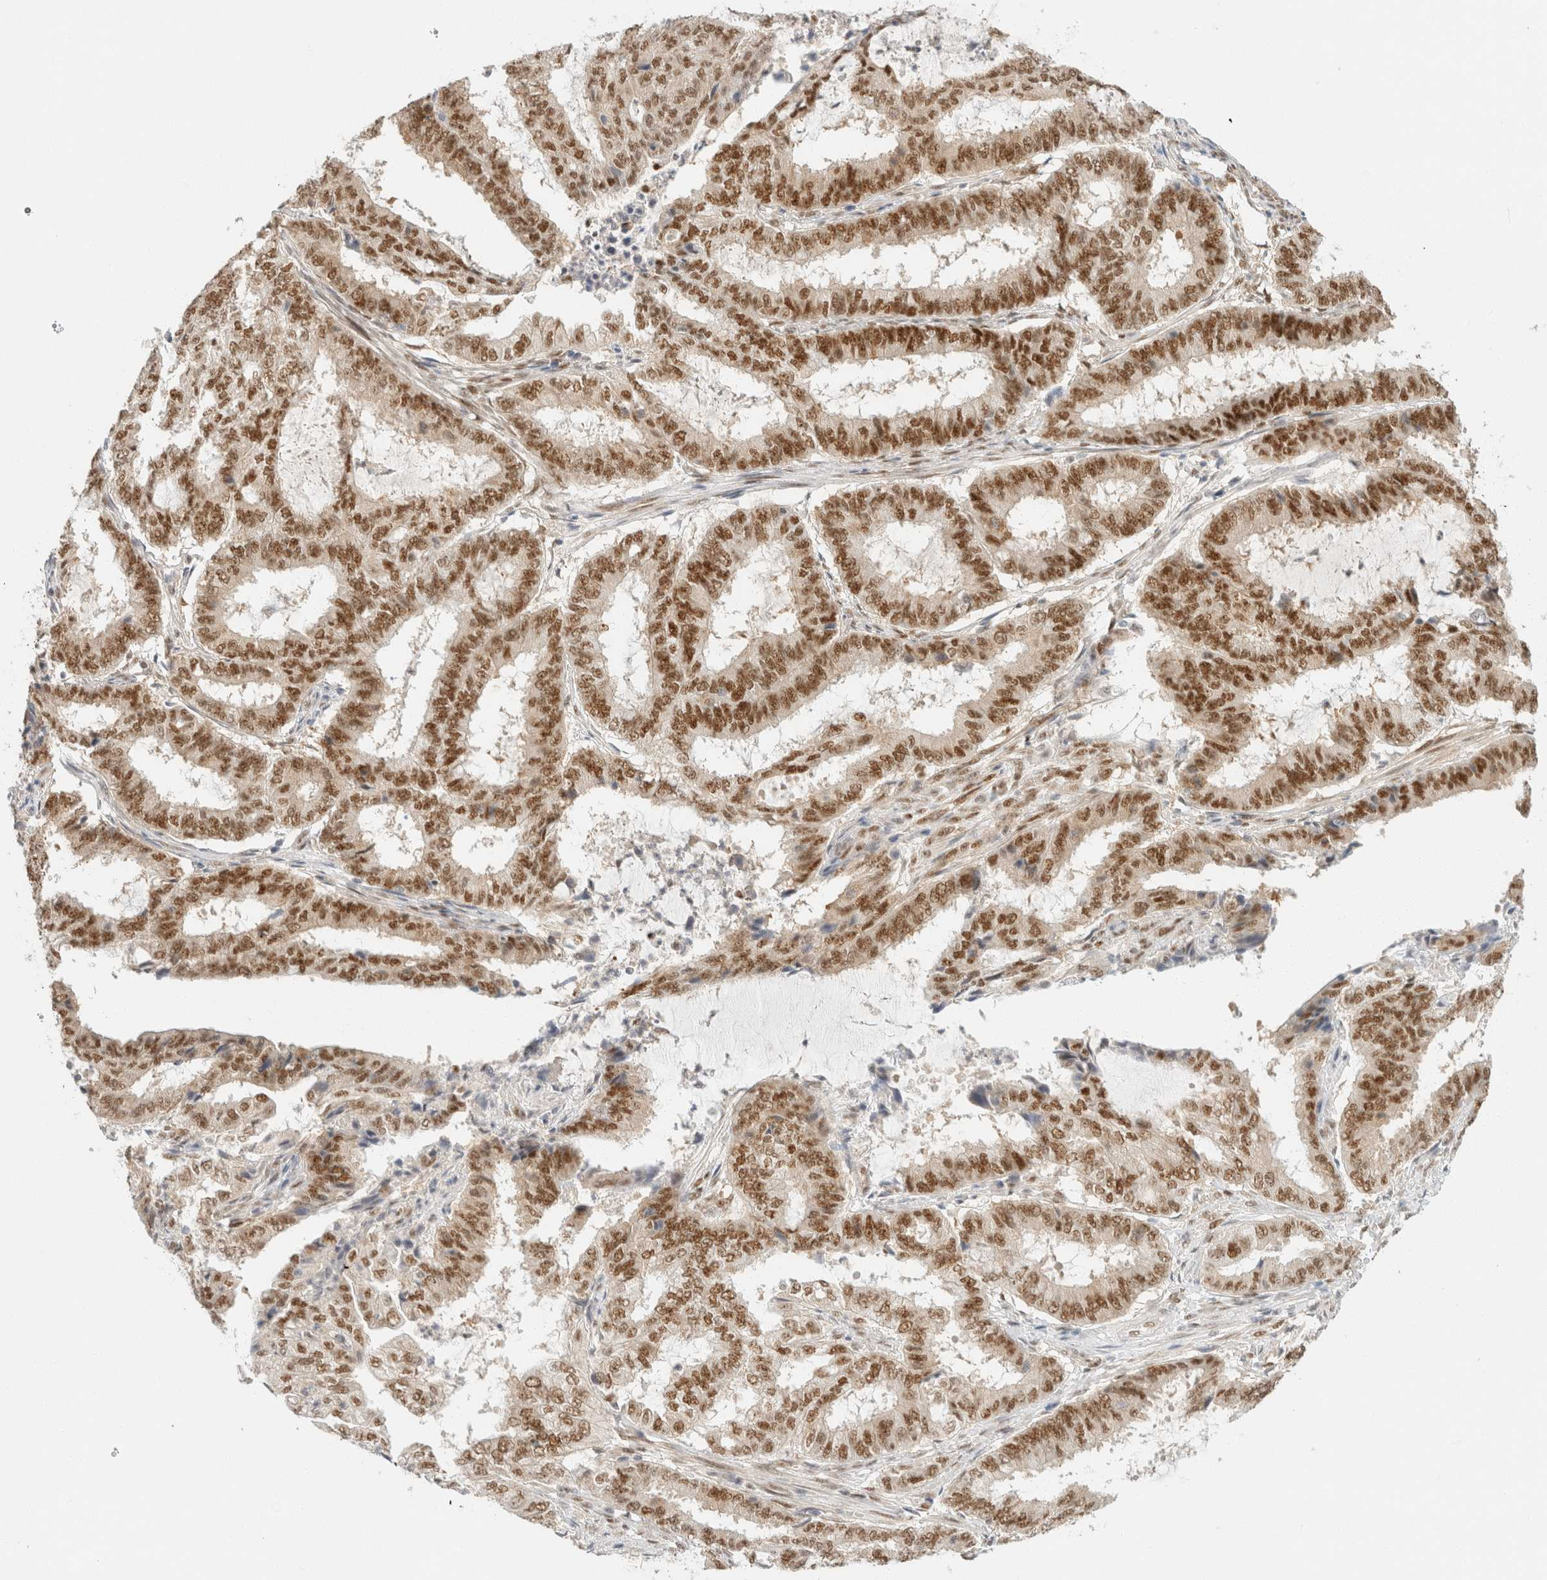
{"staining": {"intensity": "strong", "quantity": ">75%", "location": "nuclear"}, "tissue": "endometrial cancer", "cell_type": "Tumor cells", "image_type": "cancer", "snomed": [{"axis": "morphology", "description": "Adenocarcinoma, NOS"}, {"axis": "topography", "description": "Endometrium"}], "caption": "Endometrial cancer stained with a brown dye demonstrates strong nuclear positive expression in approximately >75% of tumor cells.", "gene": "ZNF768", "patient": {"sex": "female", "age": 51}}